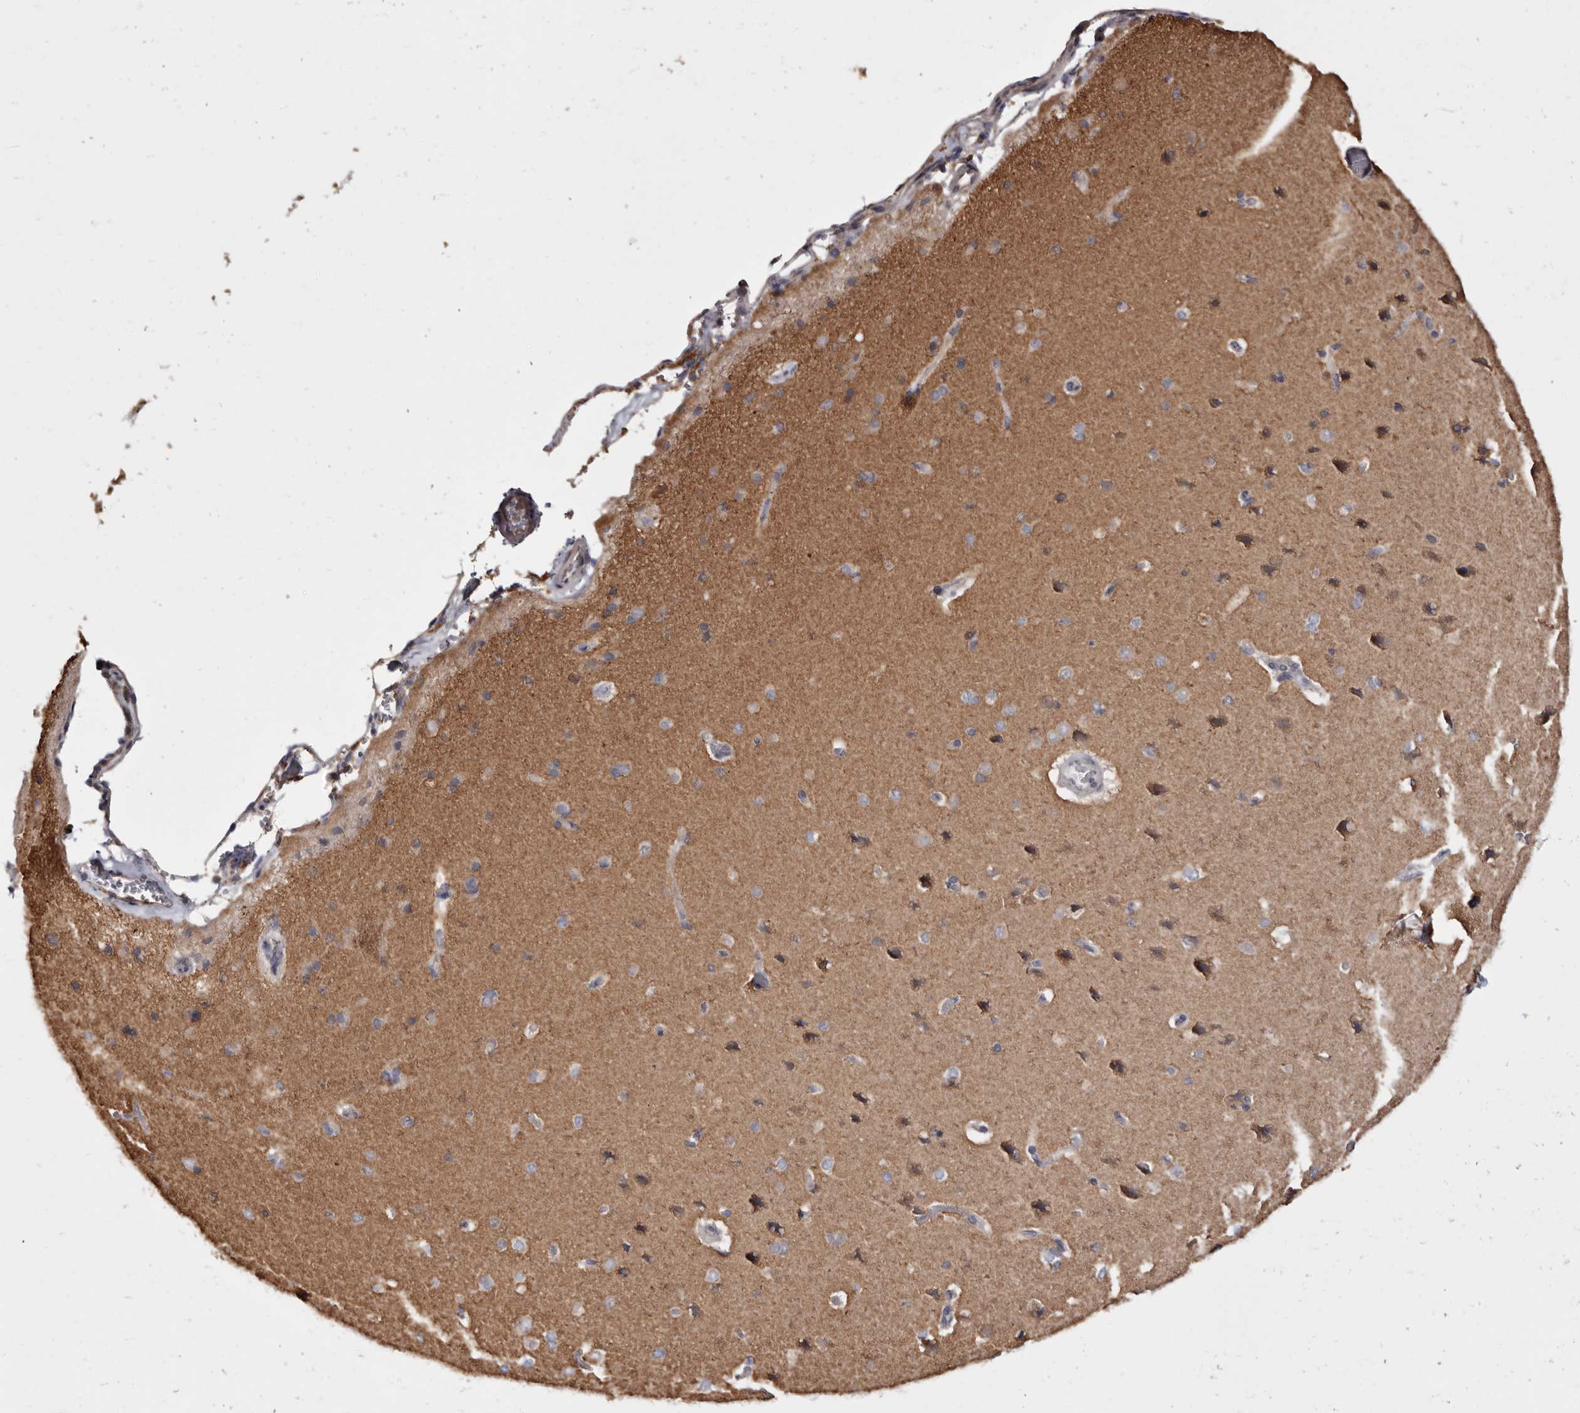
{"staining": {"intensity": "negative", "quantity": "none", "location": "none"}, "tissue": "cerebral cortex", "cell_type": "Endothelial cells", "image_type": "normal", "snomed": [{"axis": "morphology", "description": "Normal tissue, NOS"}, {"axis": "topography", "description": "Cerebral cortex"}], "caption": "This micrograph is of unremarkable cerebral cortex stained with immunohistochemistry to label a protein in brown with the nuclei are counter-stained blue. There is no expression in endothelial cells.", "gene": "TNNI1", "patient": {"sex": "male", "age": 62}}